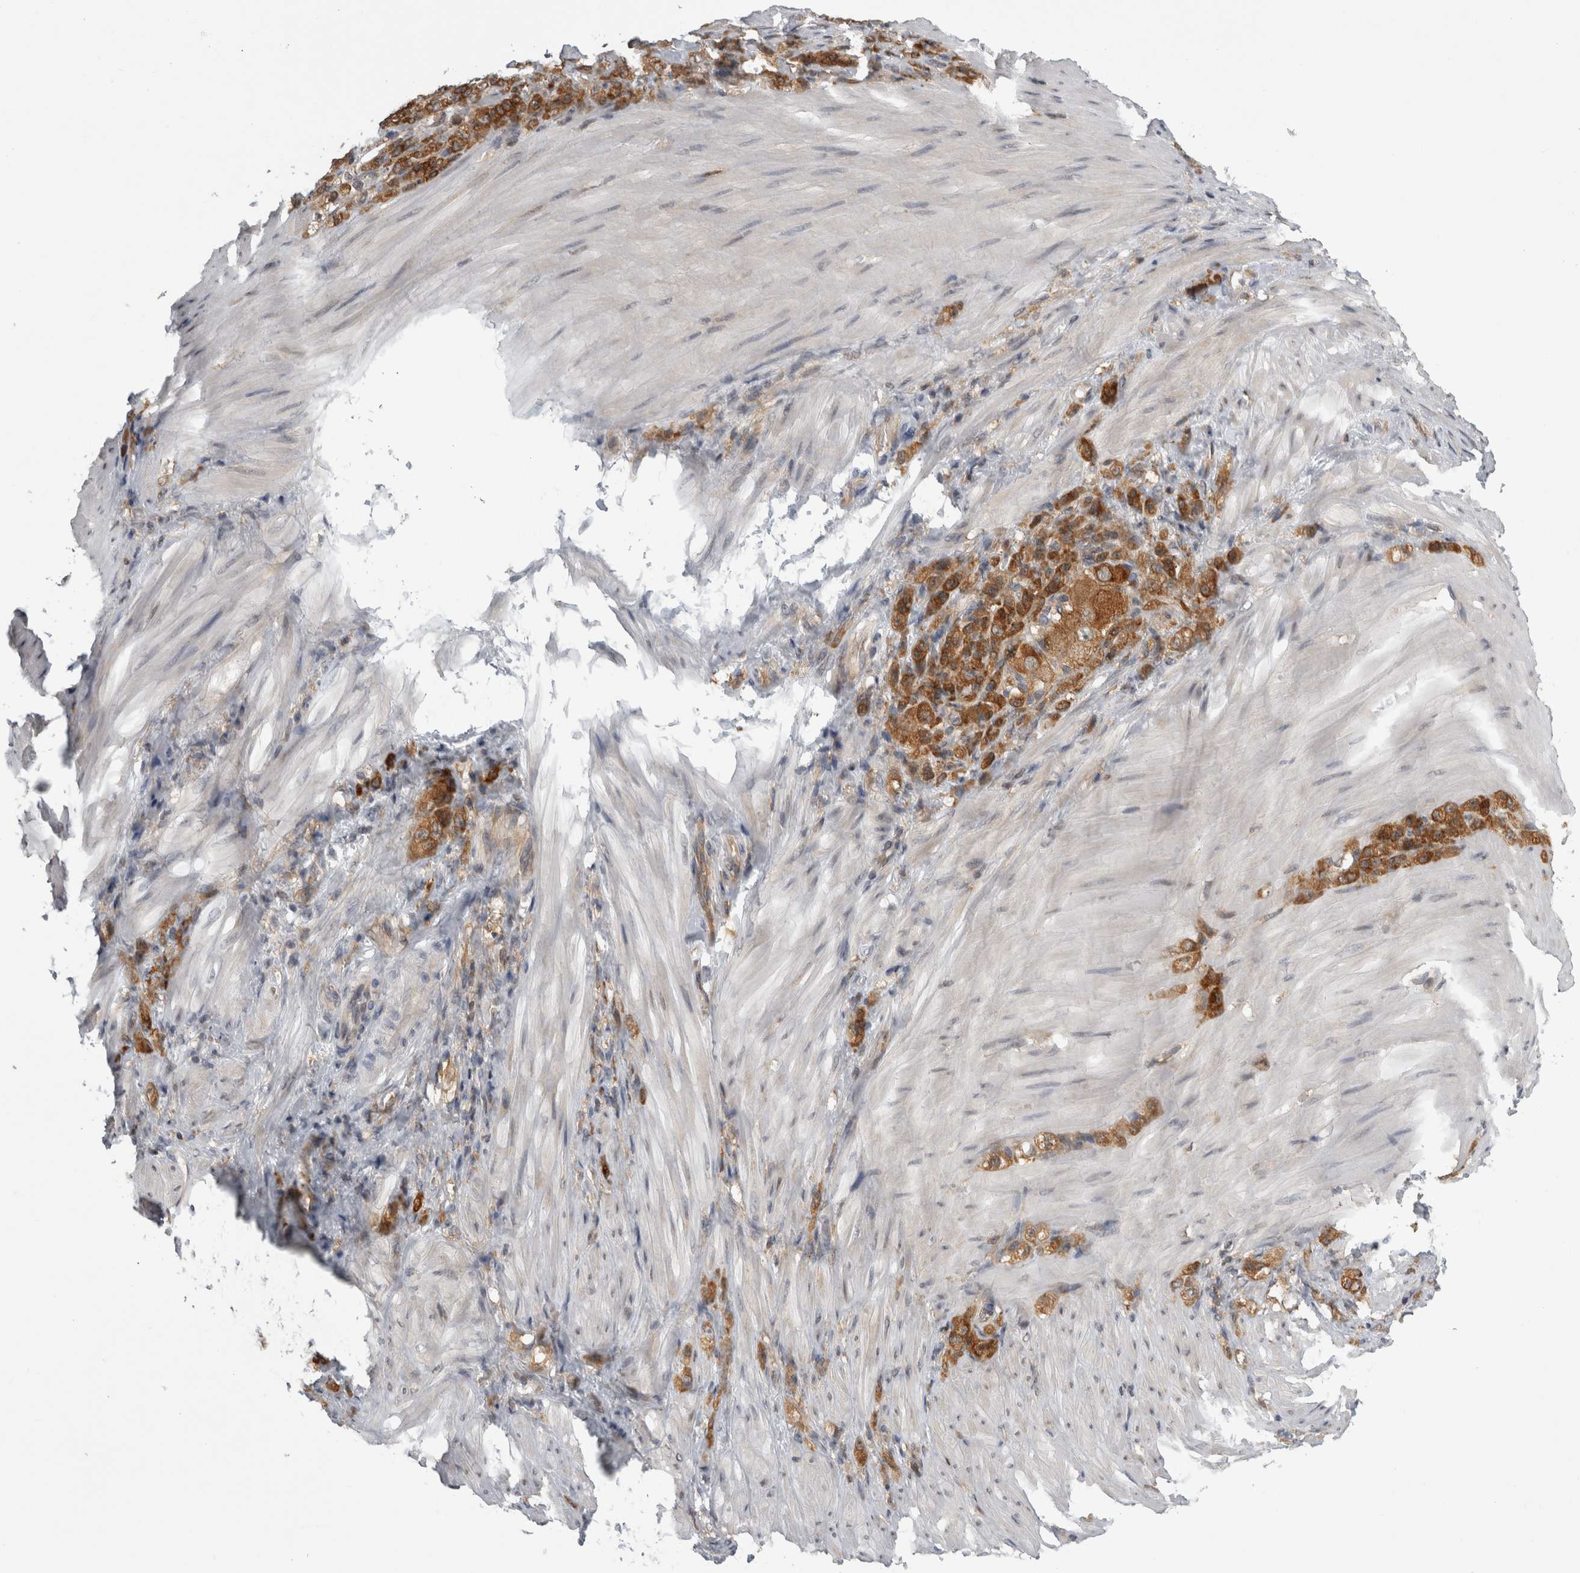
{"staining": {"intensity": "strong", "quantity": ">75%", "location": "cytoplasmic/membranous"}, "tissue": "stomach cancer", "cell_type": "Tumor cells", "image_type": "cancer", "snomed": [{"axis": "morphology", "description": "Normal tissue, NOS"}, {"axis": "morphology", "description": "Adenocarcinoma, NOS"}, {"axis": "topography", "description": "Stomach"}], "caption": "This is a histology image of immunohistochemistry staining of adenocarcinoma (stomach), which shows strong expression in the cytoplasmic/membranous of tumor cells.", "gene": "CACYBP", "patient": {"sex": "male", "age": 82}}